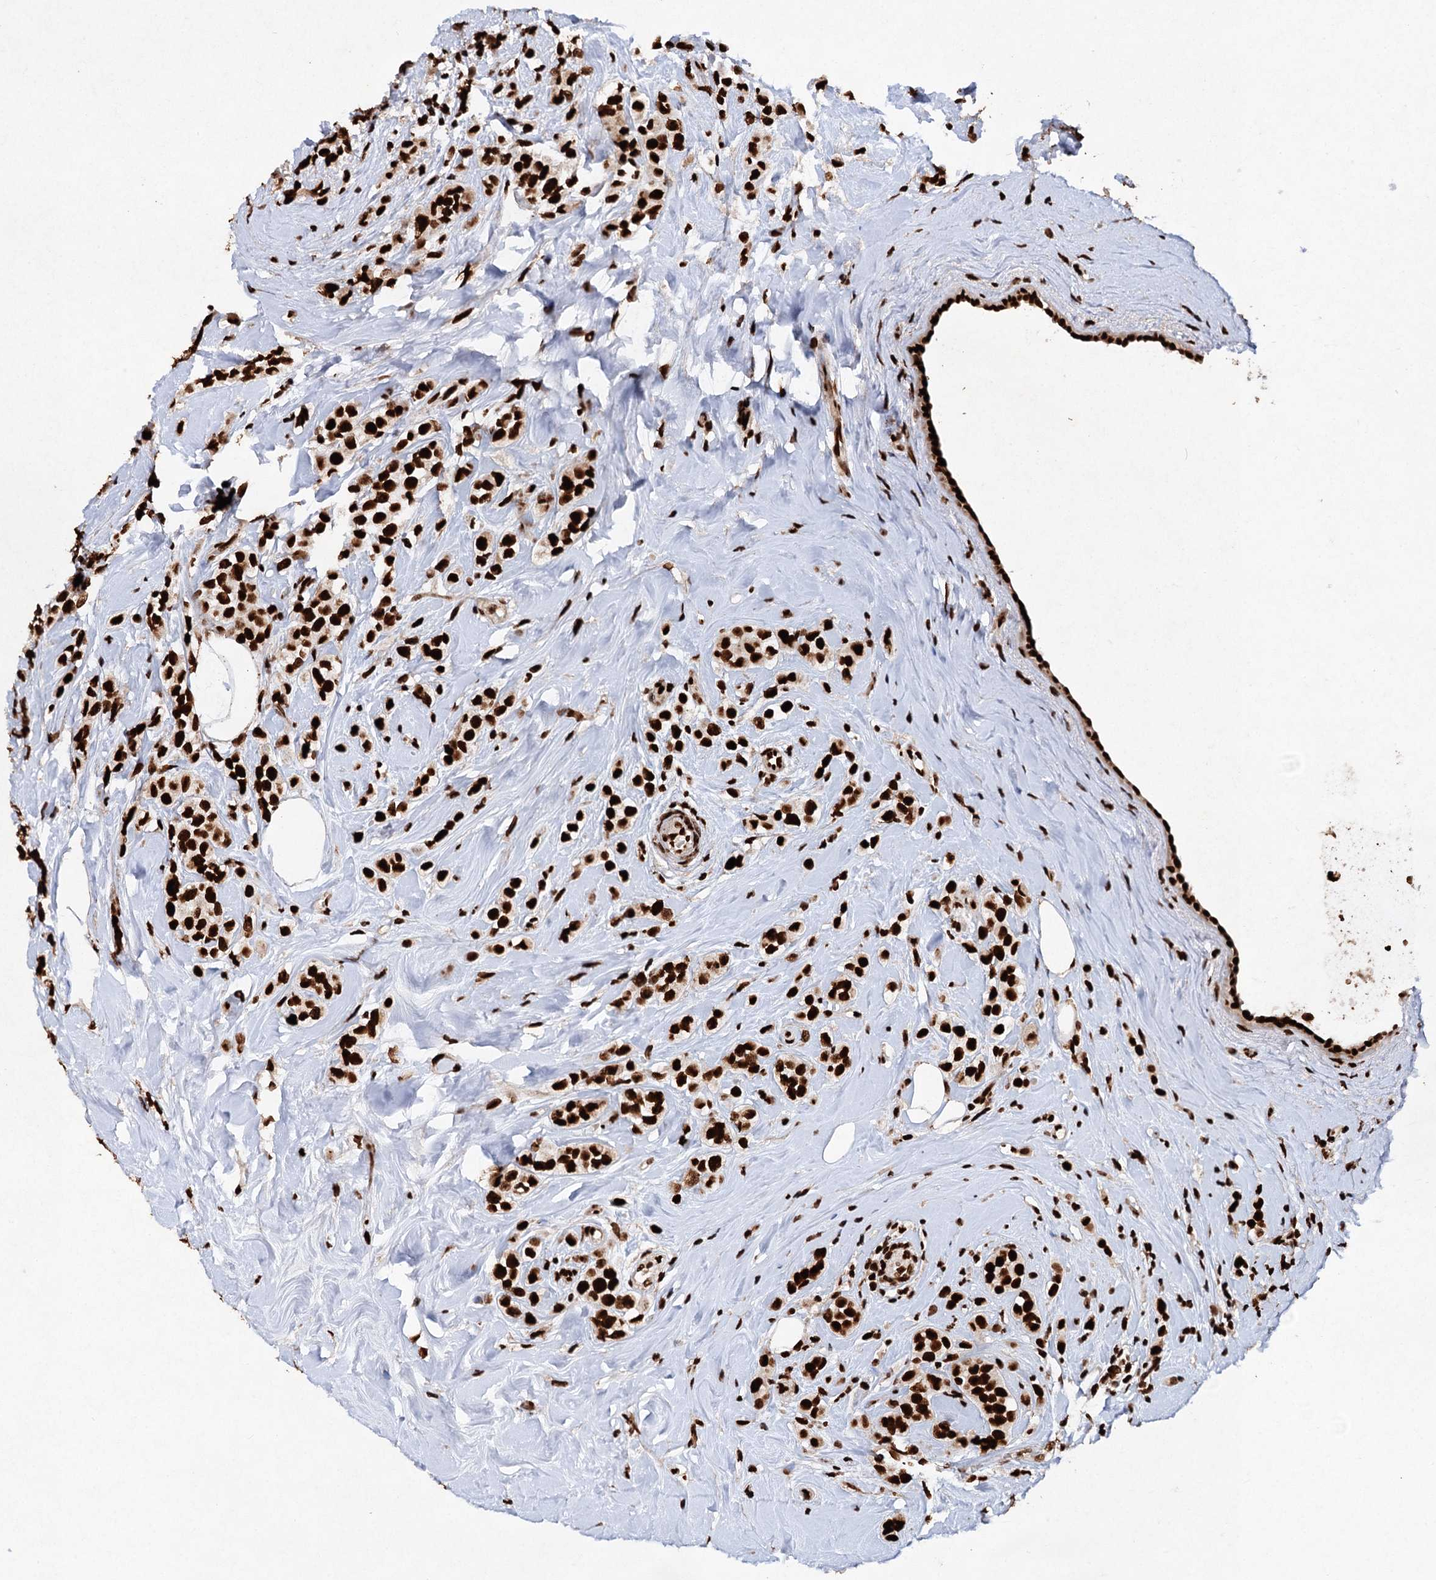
{"staining": {"intensity": "strong", "quantity": ">75%", "location": "nuclear"}, "tissue": "breast cancer", "cell_type": "Tumor cells", "image_type": "cancer", "snomed": [{"axis": "morphology", "description": "Lobular carcinoma"}, {"axis": "topography", "description": "Breast"}], "caption": "This micrograph shows immunohistochemistry staining of human breast cancer, with high strong nuclear staining in approximately >75% of tumor cells.", "gene": "MATR3", "patient": {"sex": "female", "age": 47}}